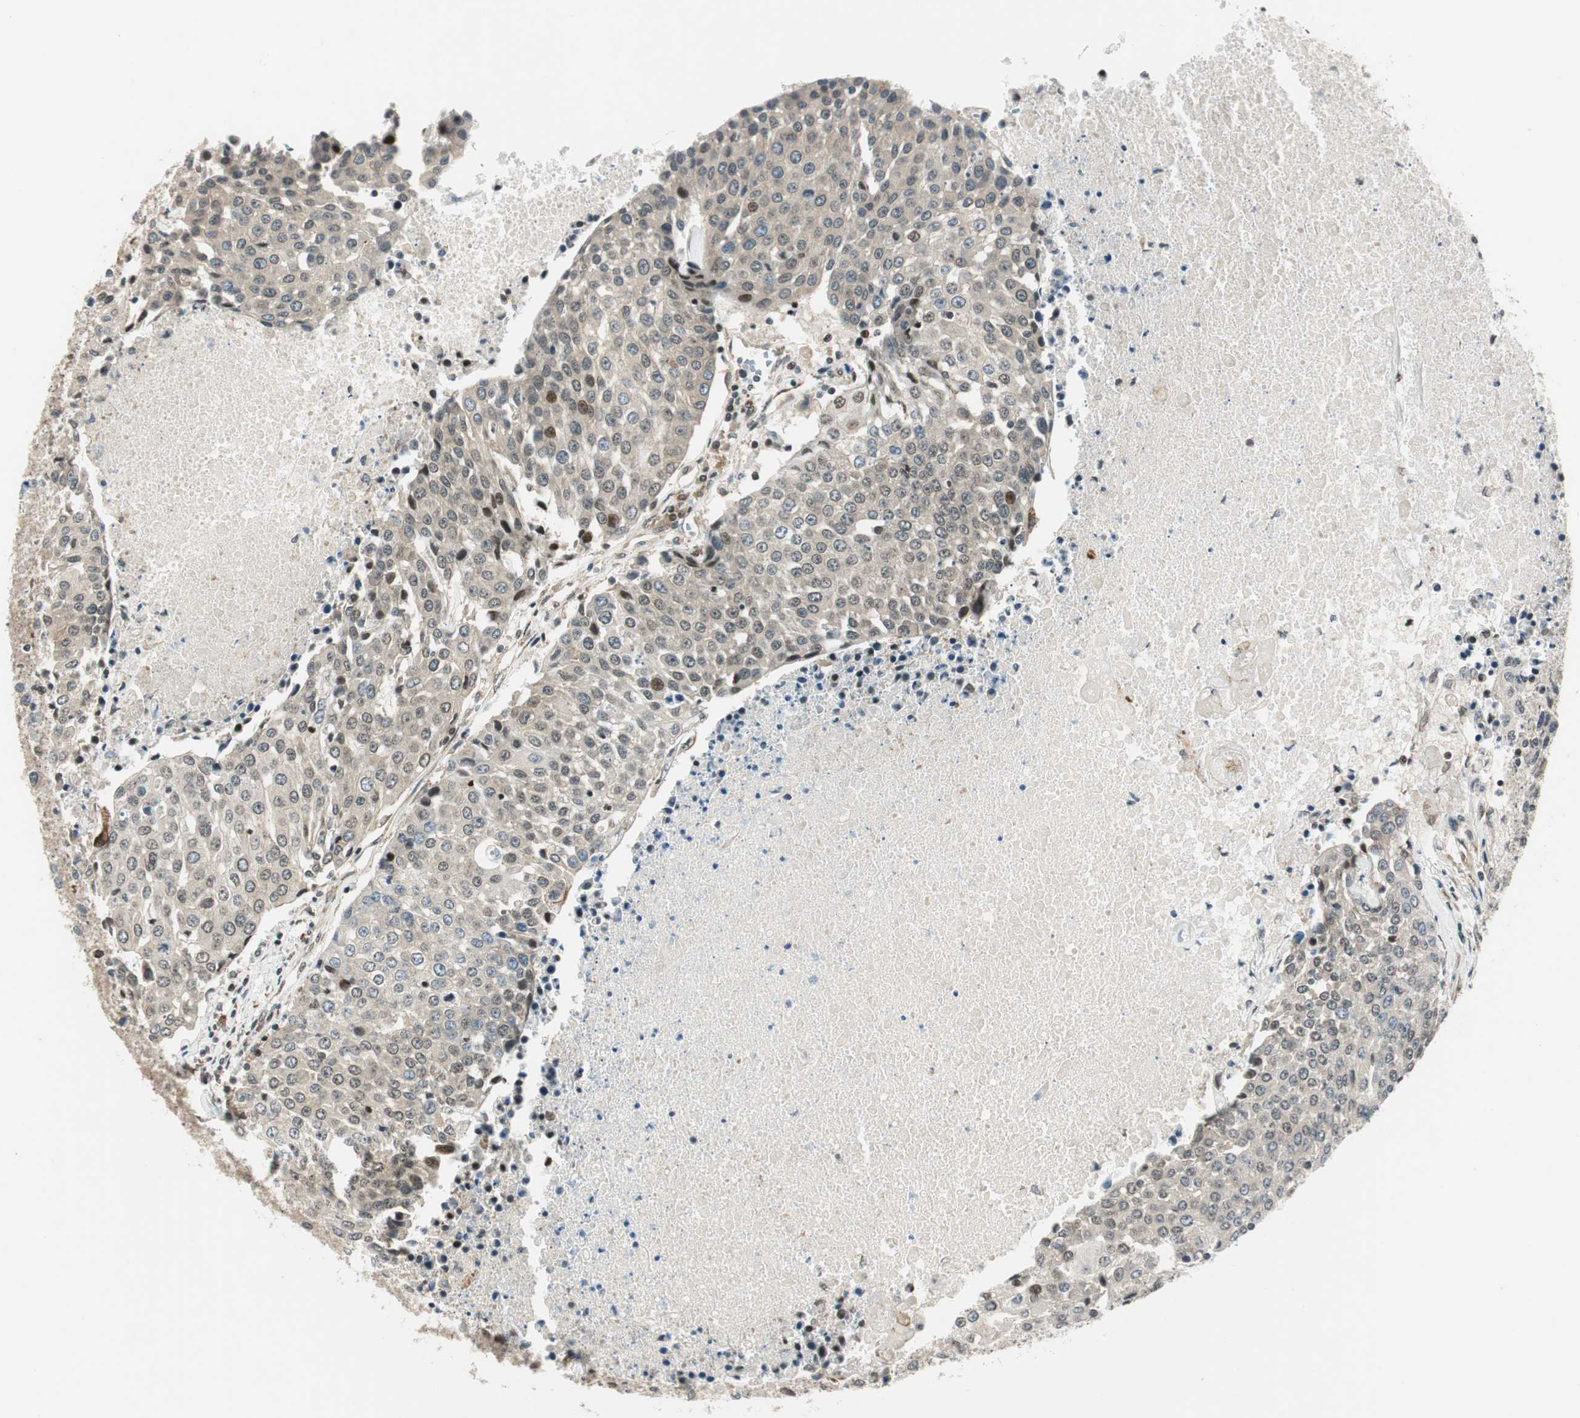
{"staining": {"intensity": "weak", "quantity": "<25%", "location": "nuclear"}, "tissue": "urothelial cancer", "cell_type": "Tumor cells", "image_type": "cancer", "snomed": [{"axis": "morphology", "description": "Urothelial carcinoma, High grade"}, {"axis": "topography", "description": "Urinary bladder"}], "caption": "A high-resolution photomicrograph shows IHC staining of urothelial cancer, which exhibits no significant expression in tumor cells. The staining was performed using DAB to visualize the protein expression in brown, while the nuclei were stained in blue with hematoxylin (Magnification: 20x).", "gene": "RING1", "patient": {"sex": "female", "age": 85}}